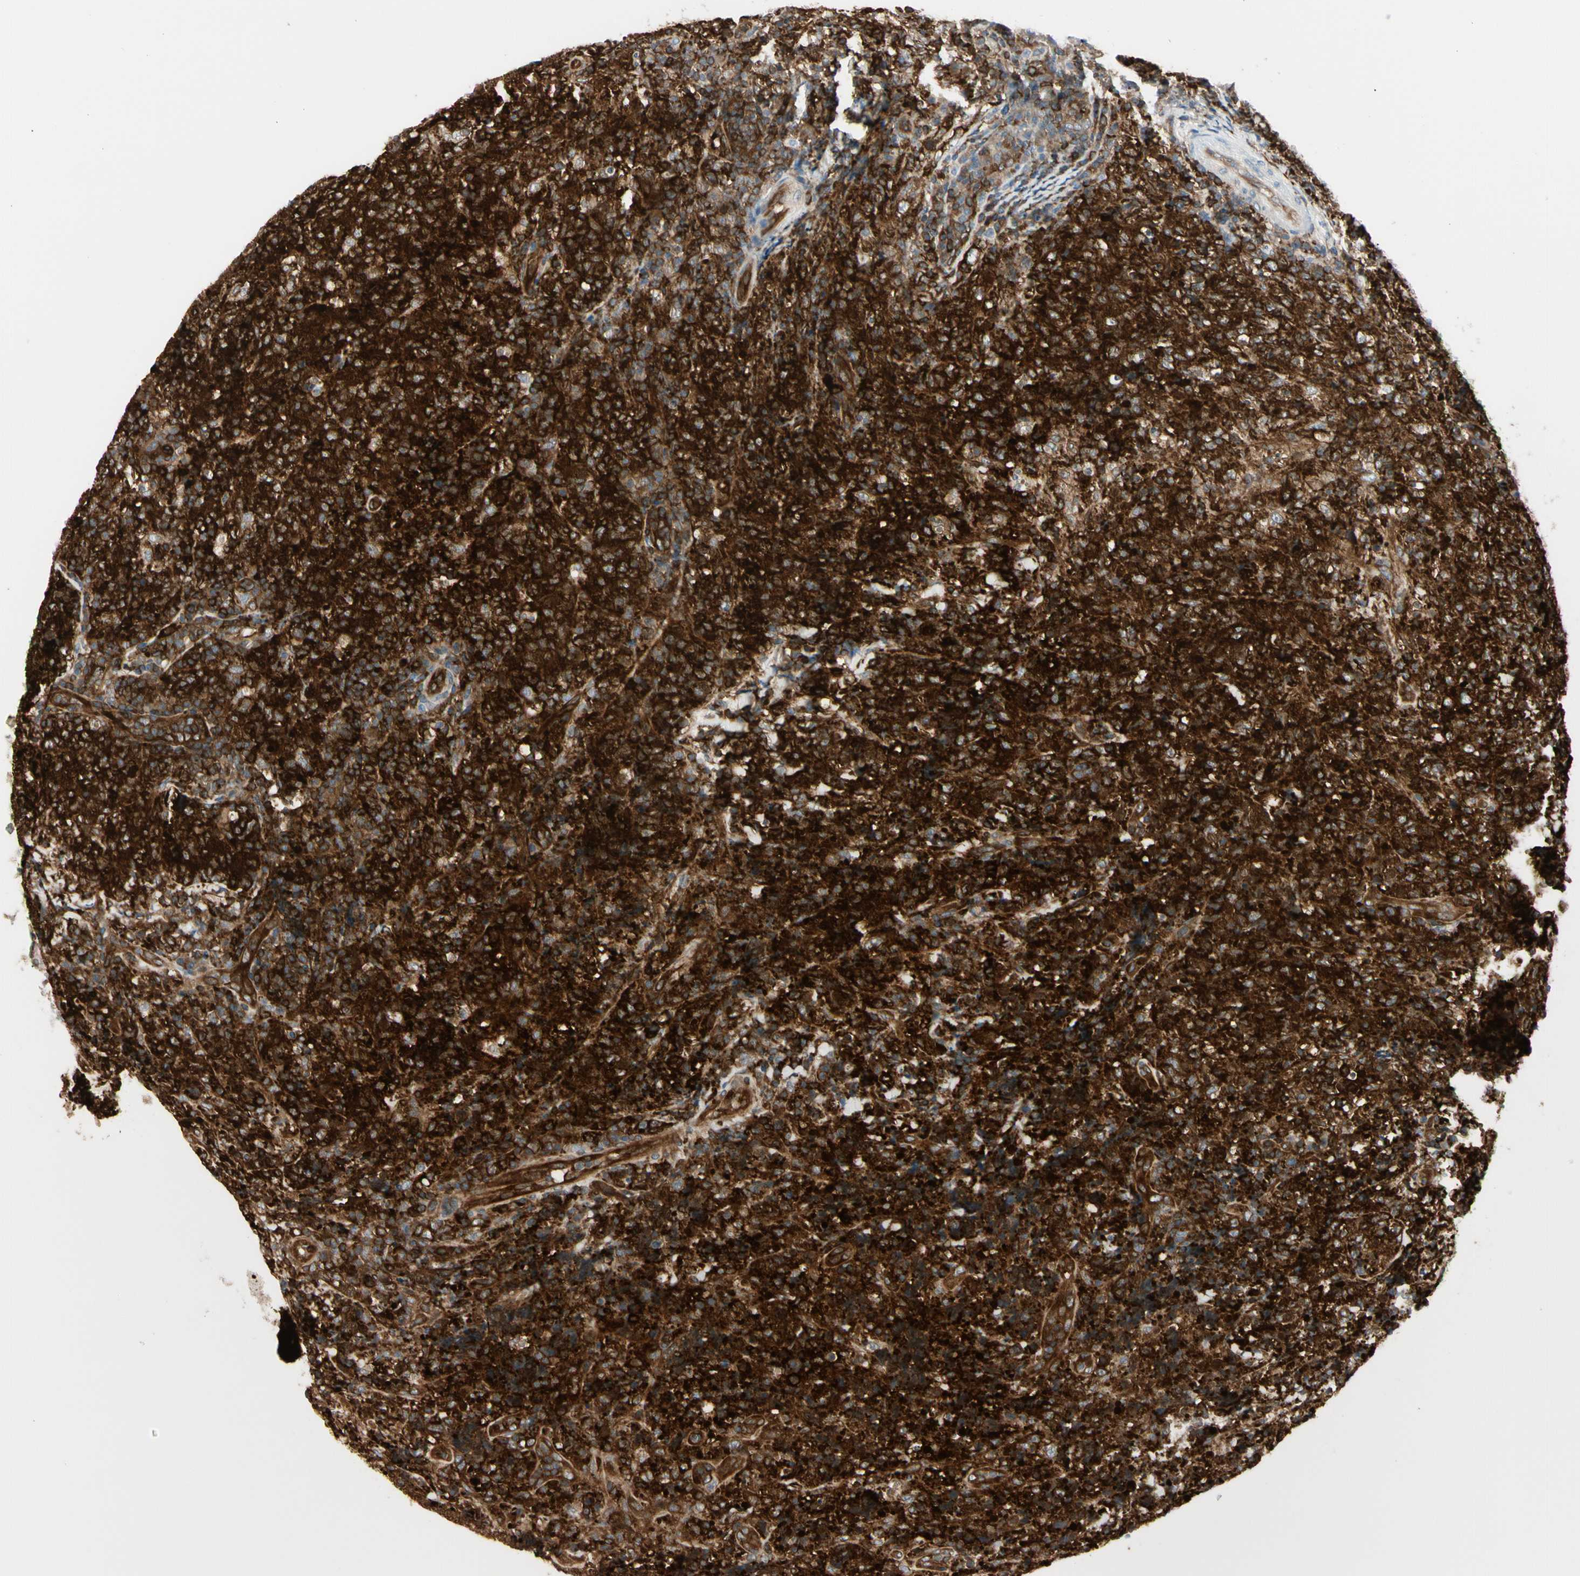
{"staining": {"intensity": "strong", "quantity": ">75%", "location": "cytoplasmic/membranous"}, "tissue": "lymphoma", "cell_type": "Tumor cells", "image_type": "cancer", "snomed": [{"axis": "morphology", "description": "Malignant lymphoma, non-Hodgkin's type, High grade"}, {"axis": "topography", "description": "Tonsil"}], "caption": "Protein analysis of high-grade malignant lymphoma, non-Hodgkin's type tissue exhibits strong cytoplasmic/membranous staining in about >75% of tumor cells.", "gene": "NFKB2", "patient": {"sex": "female", "age": 36}}